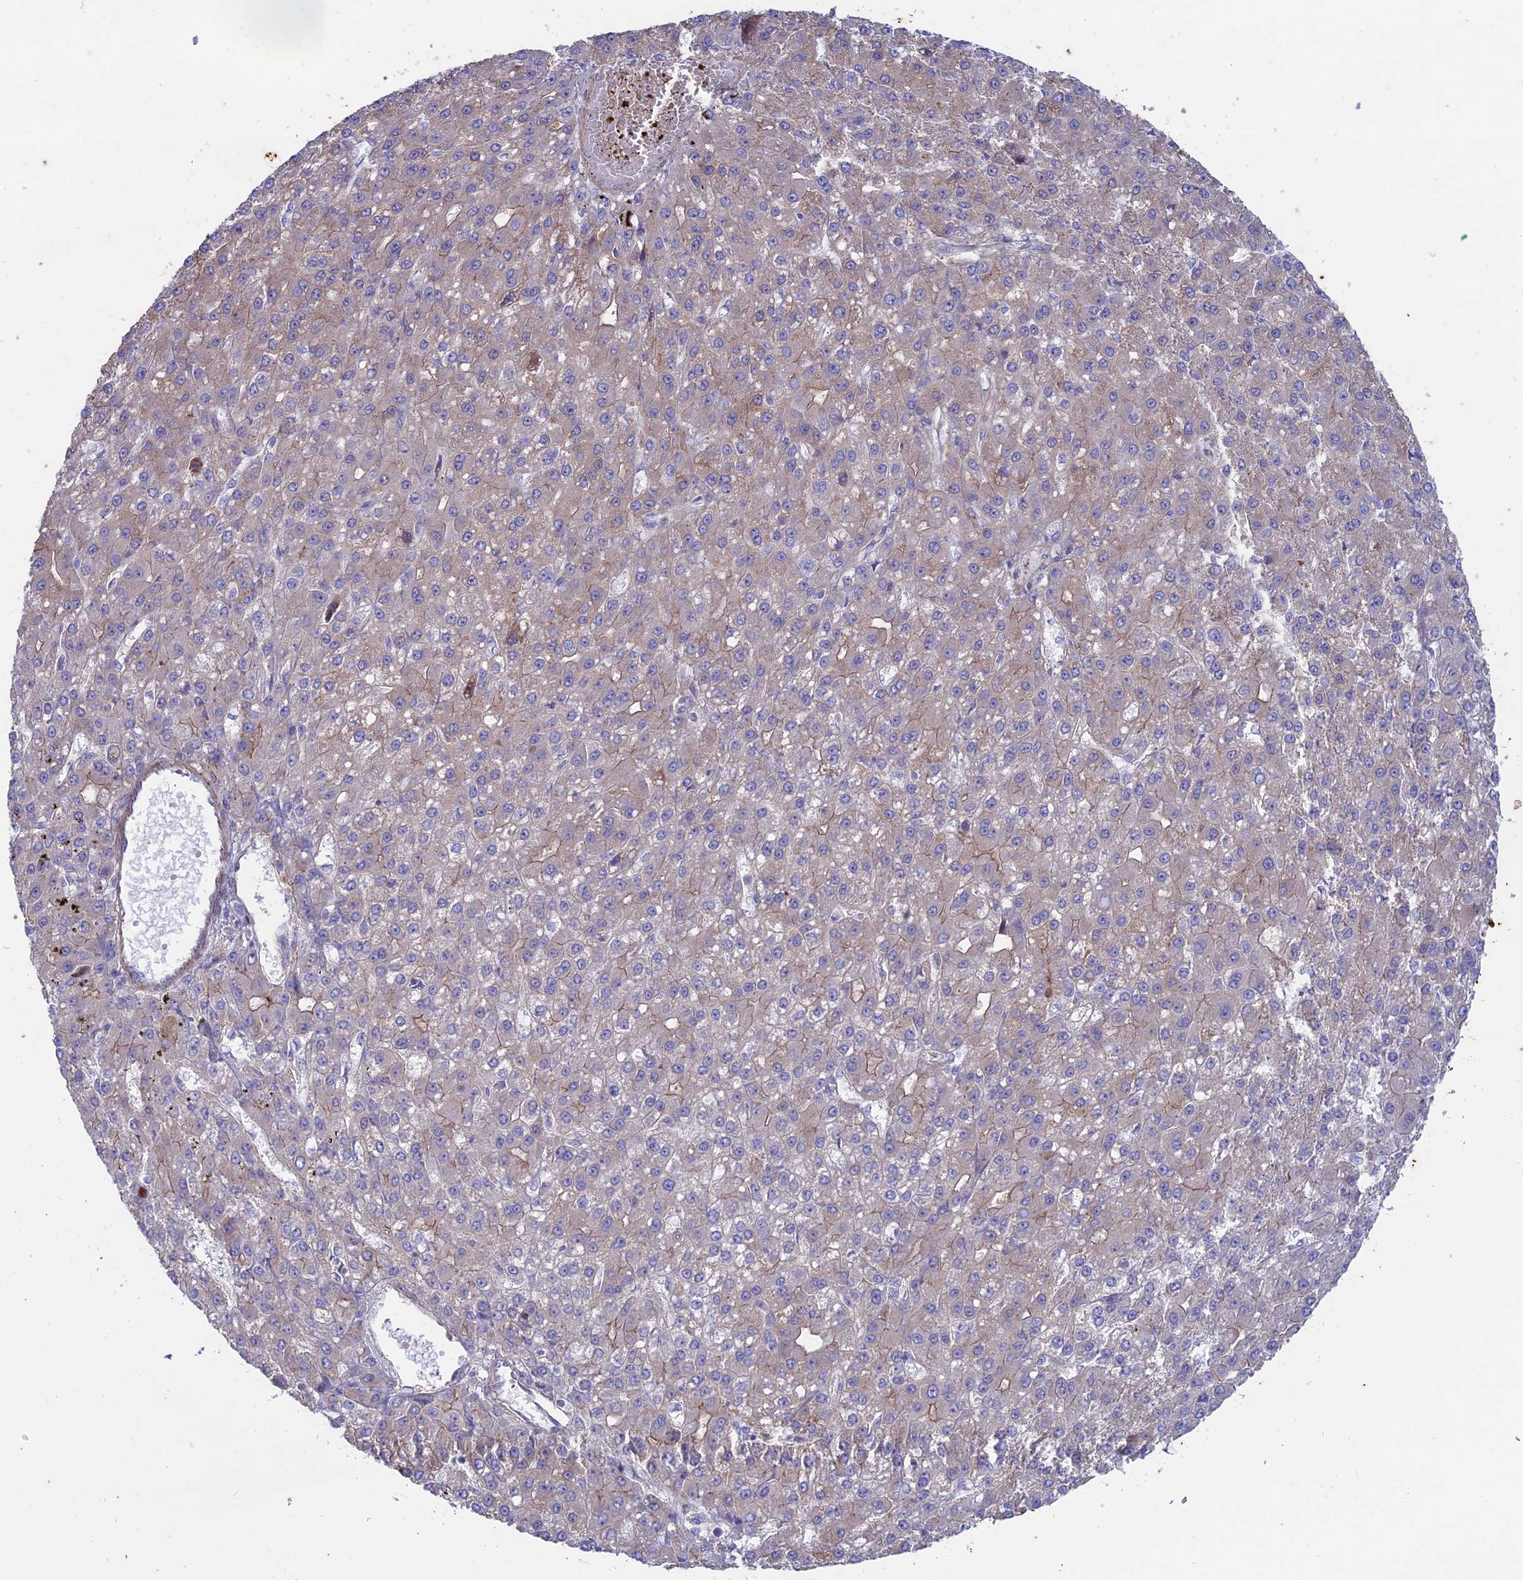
{"staining": {"intensity": "moderate", "quantity": "<25%", "location": "cytoplasmic/membranous"}, "tissue": "liver cancer", "cell_type": "Tumor cells", "image_type": "cancer", "snomed": [{"axis": "morphology", "description": "Carcinoma, Hepatocellular, NOS"}, {"axis": "topography", "description": "Liver"}], "caption": "Liver cancer stained for a protein (brown) displays moderate cytoplasmic/membranous positive positivity in approximately <25% of tumor cells.", "gene": "MYO5B", "patient": {"sex": "male", "age": 67}}